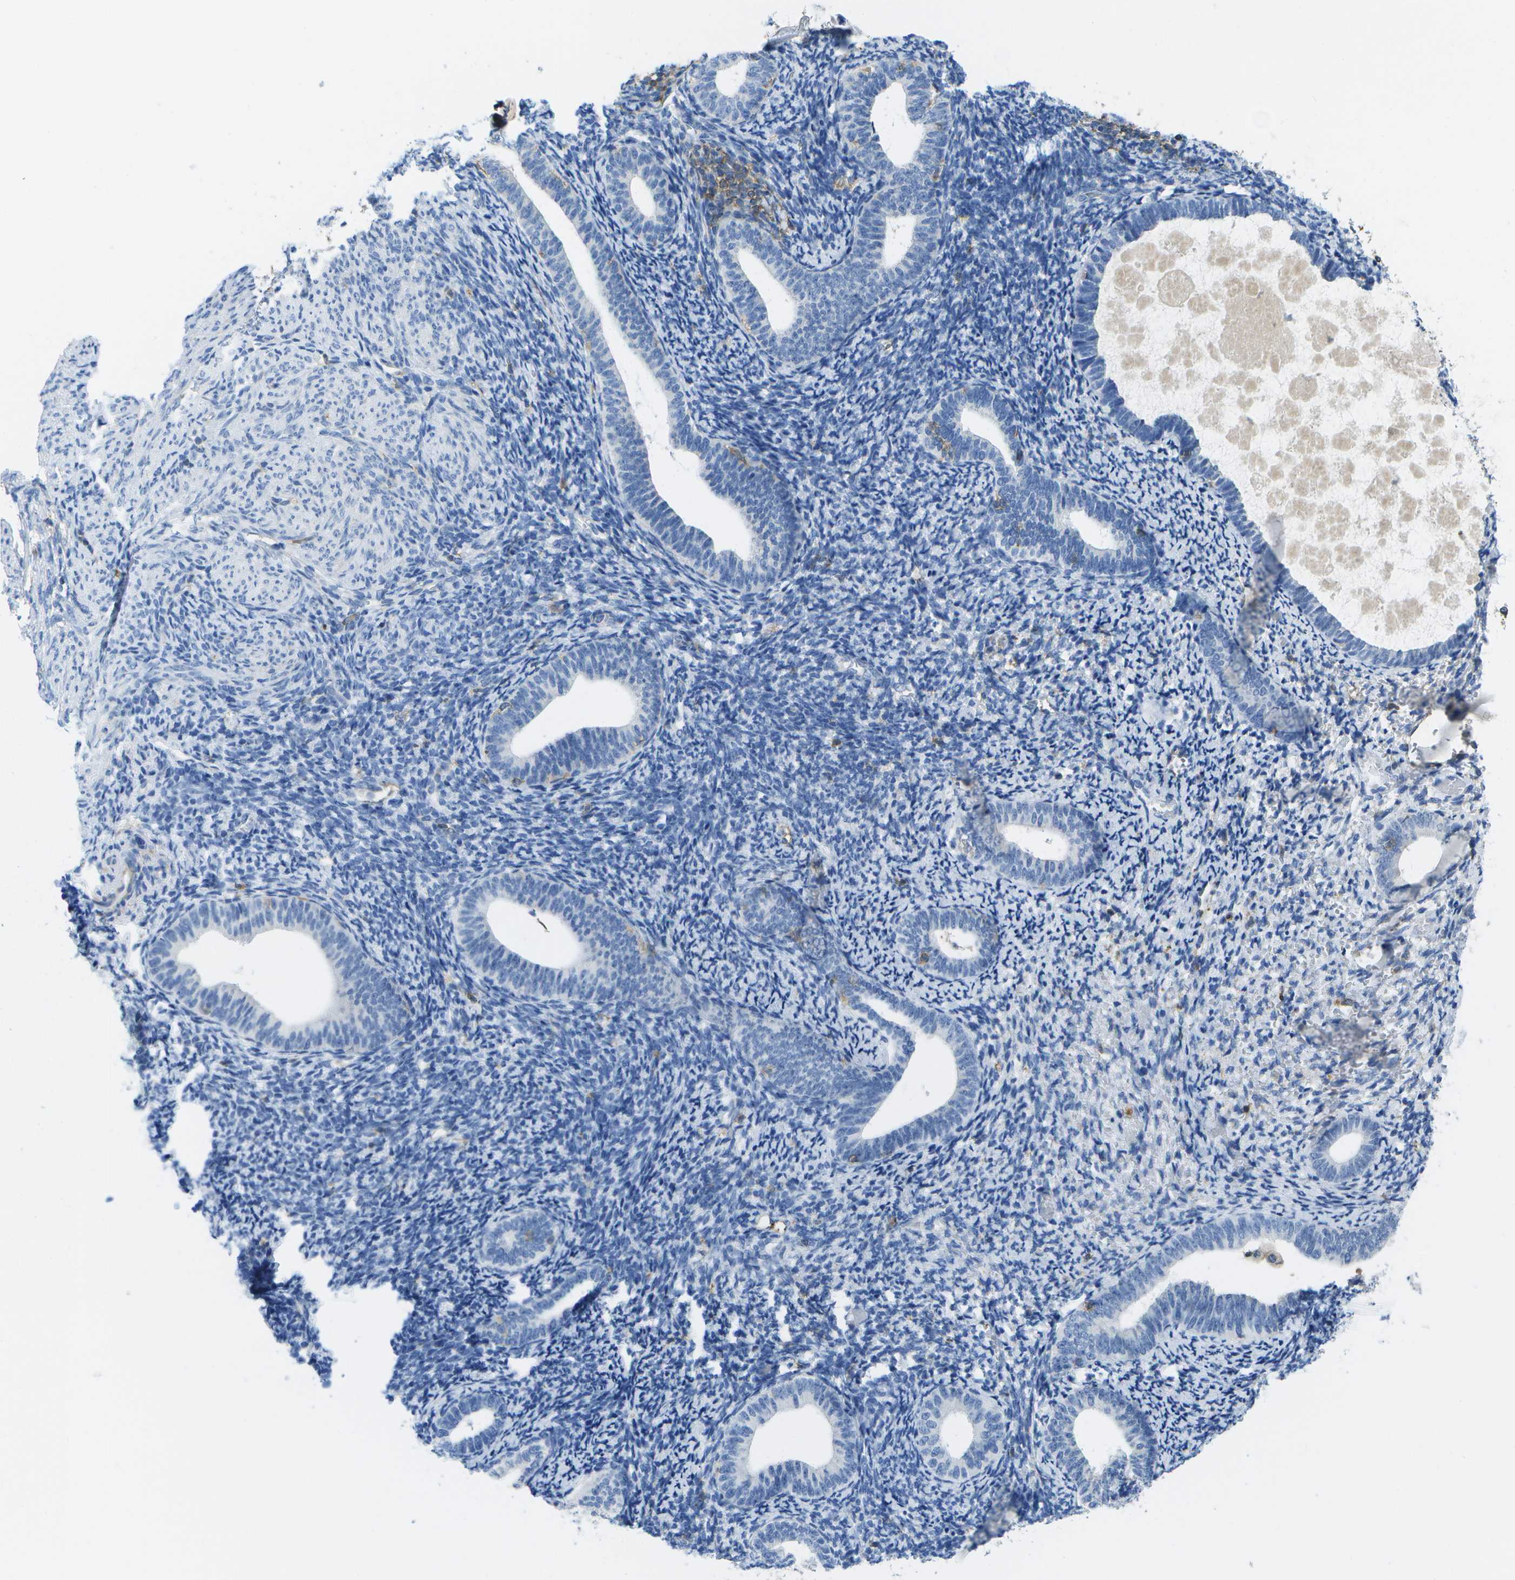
{"staining": {"intensity": "negative", "quantity": "none", "location": "none"}, "tissue": "endometrium", "cell_type": "Cells in endometrial stroma", "image_type": "normal", "snomed": [{"axis": "morphology", "description": "Normal tissue, NOS"}, {"axis": "topography", "description": "Endometrium"}], "caption": "This micrograph is of normal endometrium stained with IHC to label a protein in brown with the nuclei are counter-stained blue. There is no expression in cells in endometrial stroma. The staining was performed using DAB to visualize the protein expression in brown, while the nuclei were stained in blue with hematoxylin (Magnification: 20x).", "gene": "RCSD1", "patient": {"sex": "female", "age": 66}}